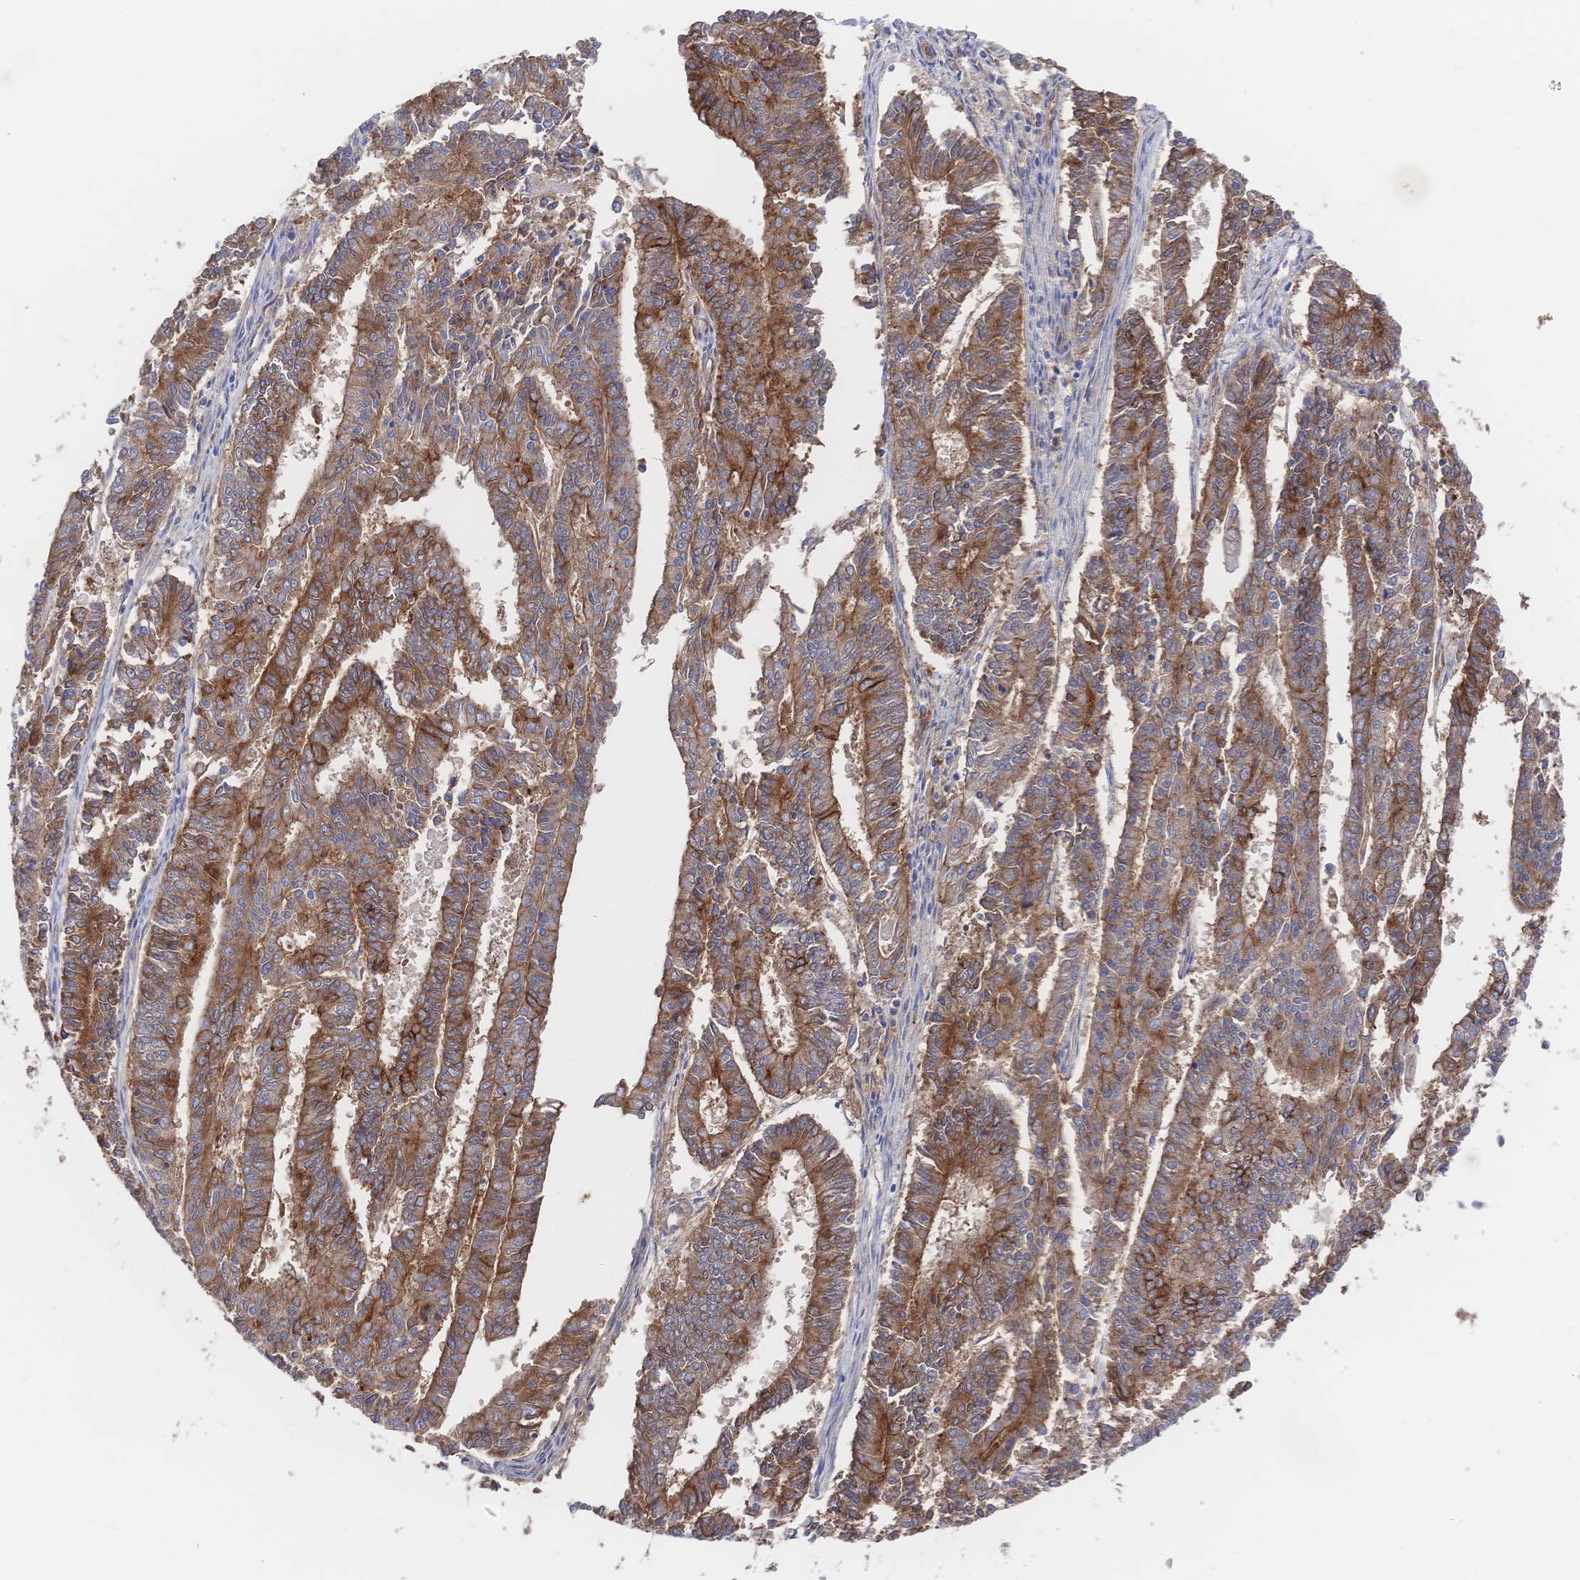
{"staining": {"intensity": "moderate", "quantity": ">75%", "location": "cytoplasmic/membranous"}, "tissue": "endometrial cancer", "cell_type": "Tumor cells", "image_type": "cancer", "snomed": [{"axis": "morphology", "description": "Adenocarcinoma, NOS"}, {"axis": "topography", "description": "Endometrium"}], "caption": "DAB (3,3'-diaminobenzidine) immunohistochemical staining of human endometrial cancer (adenocarcinoma) shows moderate cytoplasmic/membranous protein expression in about >75% of tumor cells. (DAB (3,3'-diaminobenzidine) = brown stain, brightfield microscopy at high magnification).", "gene": "F11R", "patient": {"sex": "female", "age": 59}}